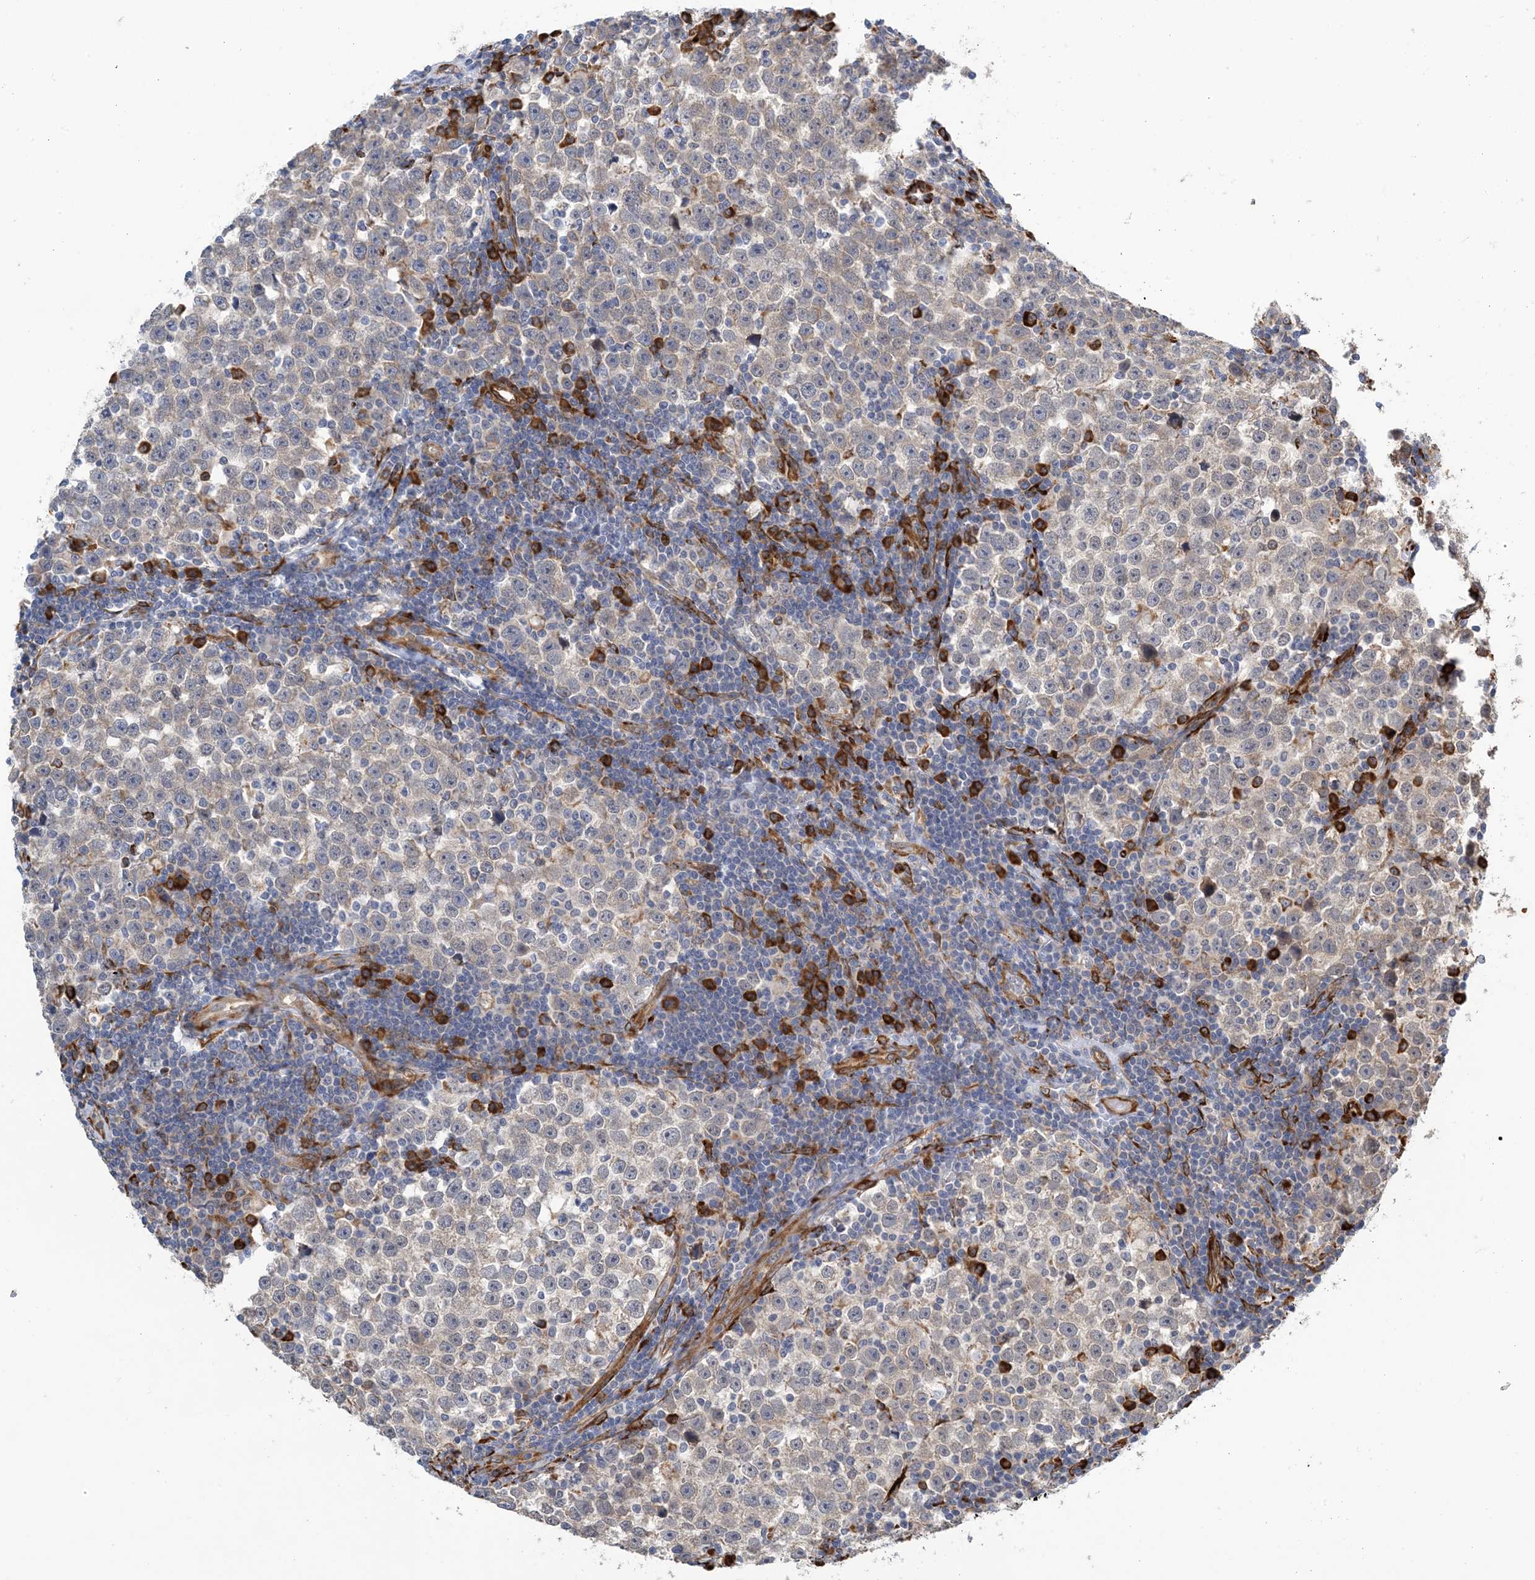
{"staining": {"intensity": "negative", "quantity": "none", "location": "none"}, "tissue": "testis cancer", "cell_type": "Tumor cells", "image_type": "cancer", "snomed": [{"axis": "morphology", "description": "Normal tissue, NOS"}, {"axis": "morphology", "description": "Seminoma, NOS"}, {"axis": "topography", "description": "Testis"}], "caption": "This histopathology image is of testis cancer (seminoma) stained with immunohistochemistry to label a protein in brown with the nuclei are counter-stained blue. There is no expression in tumor cells. The staining is performed using DAB brown chromogen with nuclei counter-stained in using hematoxylin.", "gene": "ZBTB45", "patient": {"sex": "male", "age": 43}}